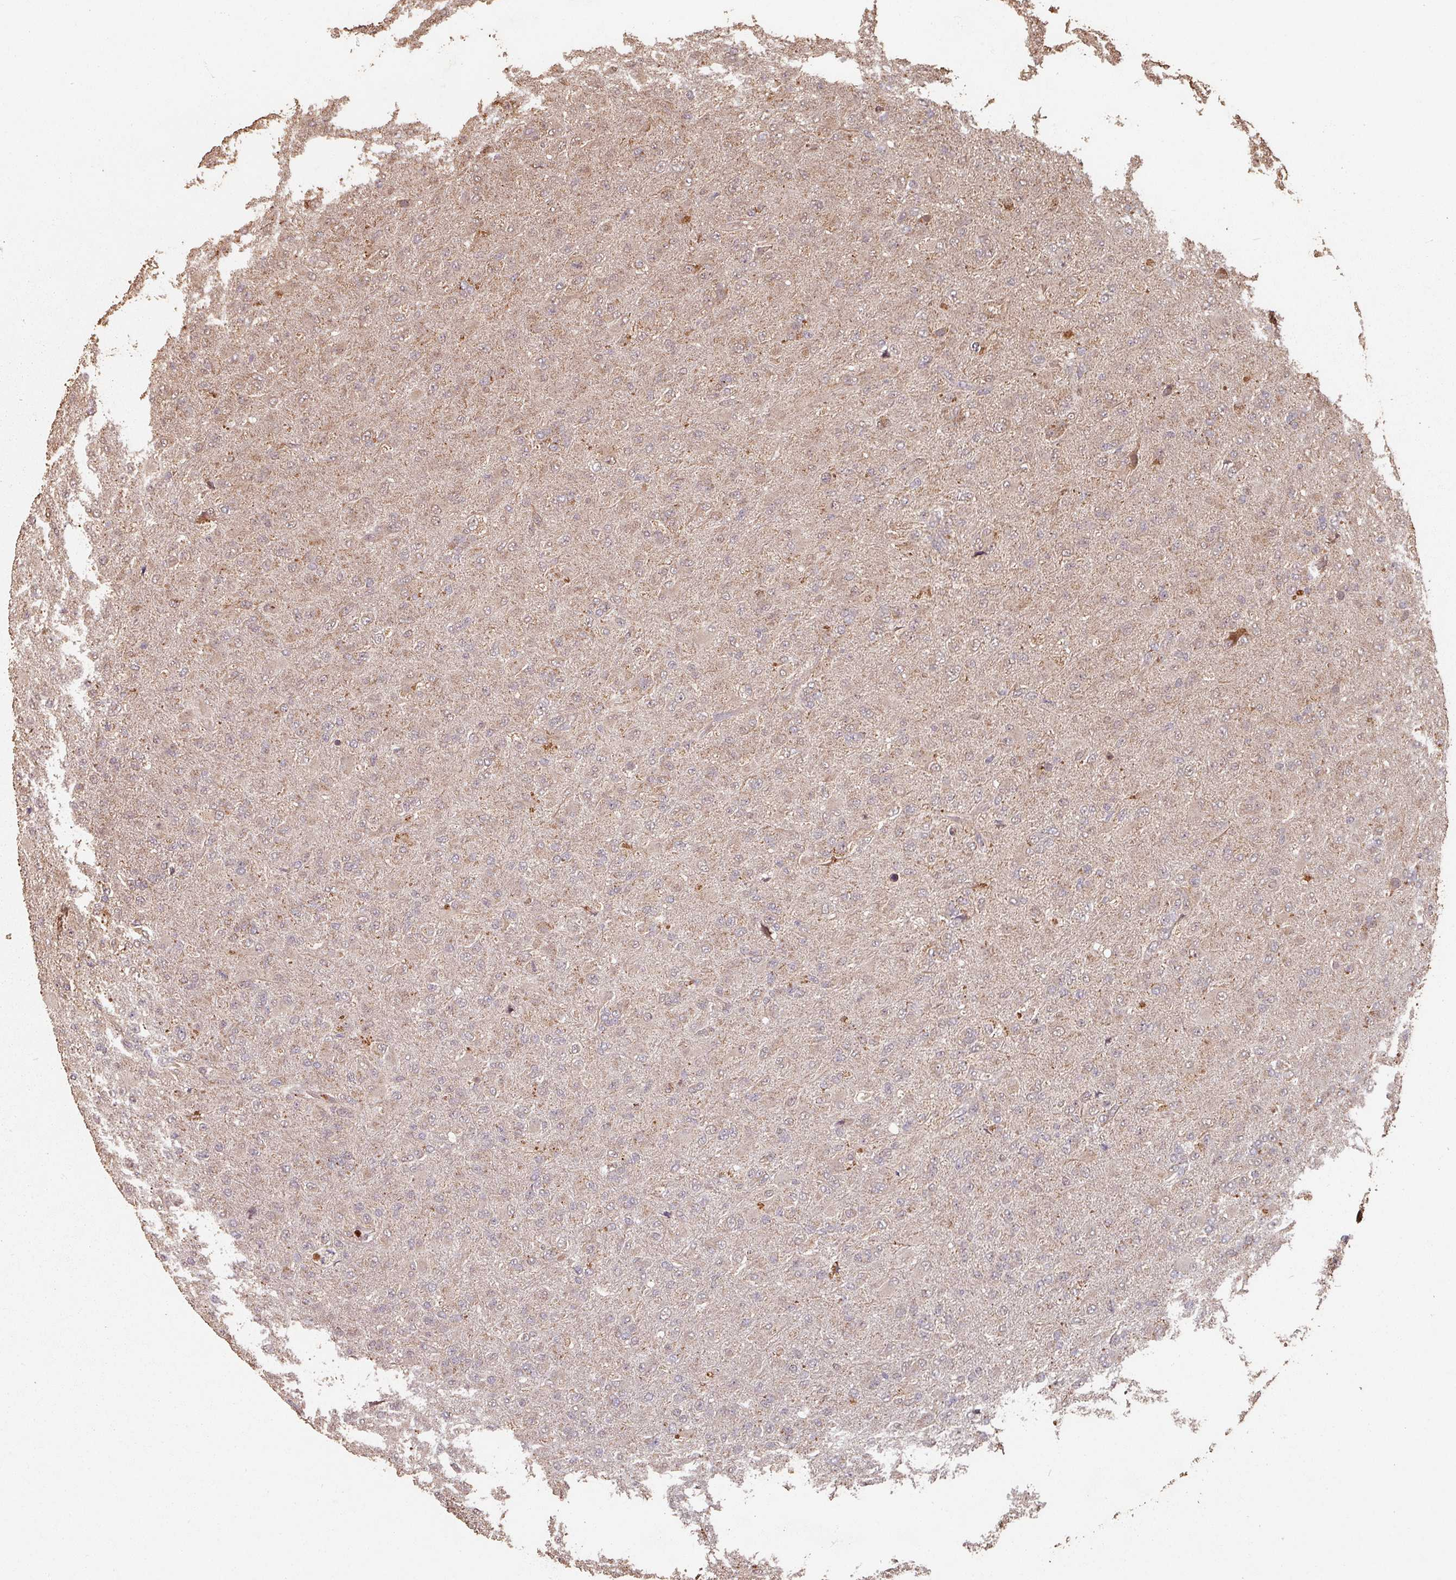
{"staining": {"intensity": "weak", "quantity": "<25%", "location": "cytoplasmic/membranous"}, "tissue": "glioma", "cell_type": "Tumor cells", "image_type": "cancer", "snomed": [{"axis": "morphology", "description": "Glioma, malignant, Low grade"}, {"axis": "topography", "description": "Brain"}], "caption": "Immunohistochemistry (IHC) of glioma reveals no expression in tumor cells.", "gene": "EID1", "patient": {"sex": "male", "age": 65}}